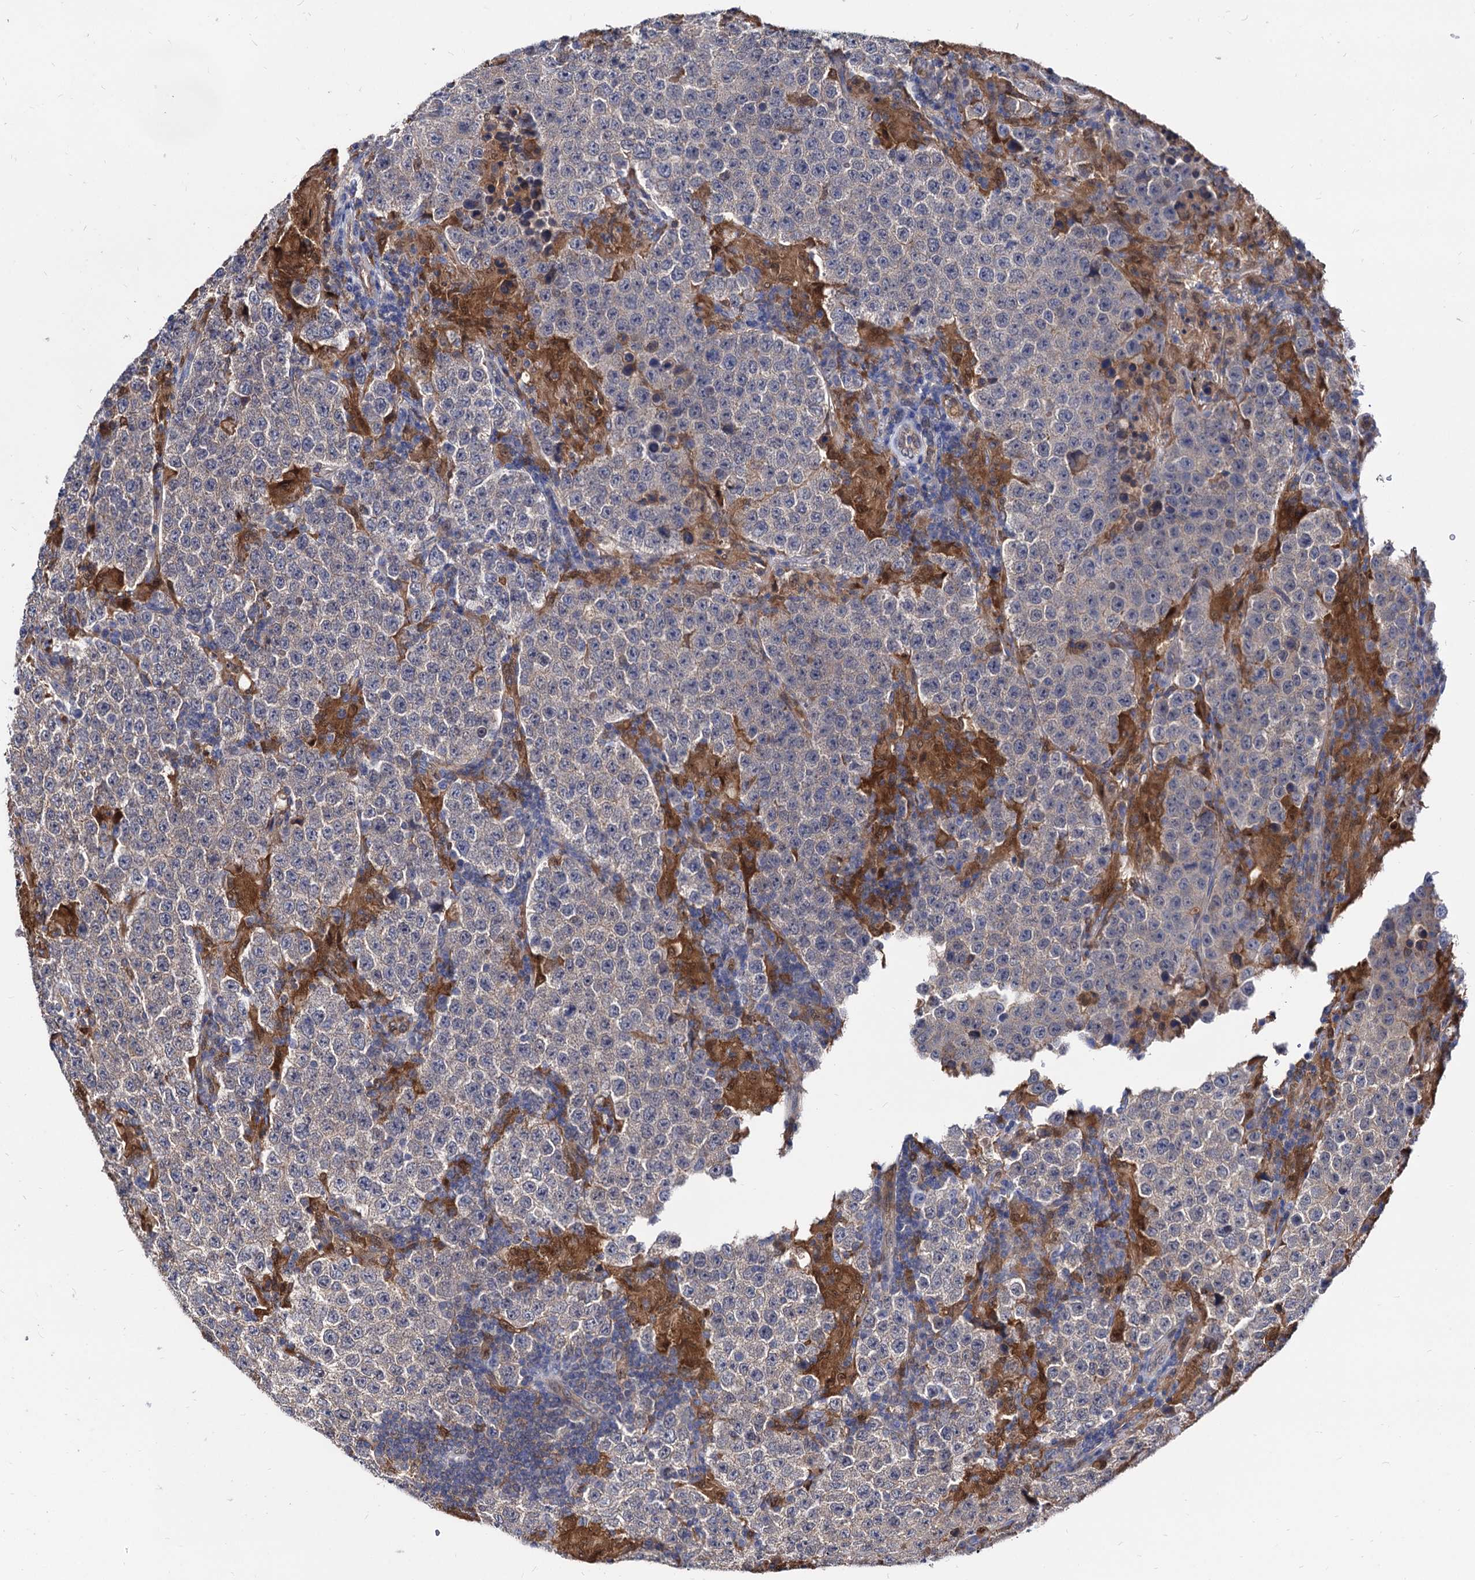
{"staining": {"intensity": "negative", "quantity": "none", "location": "none"}, "tissue": "testis cancer", "cell_type": "Tumor cells", "image_type": "cancer", "snomed": [{"axis": "morphology", "description": "Normal tissue, NOS"}, {"axis": "morphology", "description": "Urothelial carcinoma, High grade"}, {"axis": "morphology", "description": "Seminoma, NOS"}, {"axis": "morphology", "description": "Carcinoma, Embryonal, NOS"}, {"axis": "topography", "description": "Urinary bladder"}, {"axis": "topography", "description": "Testis"}], "caption": "Human urothelial carcinoma (high-grade) (testis) stained for a protein using immunohistochemistry displays no expression in tumor cells.", "gene": "CPPED1", "patient": {"sex": "male", "age": 41}}